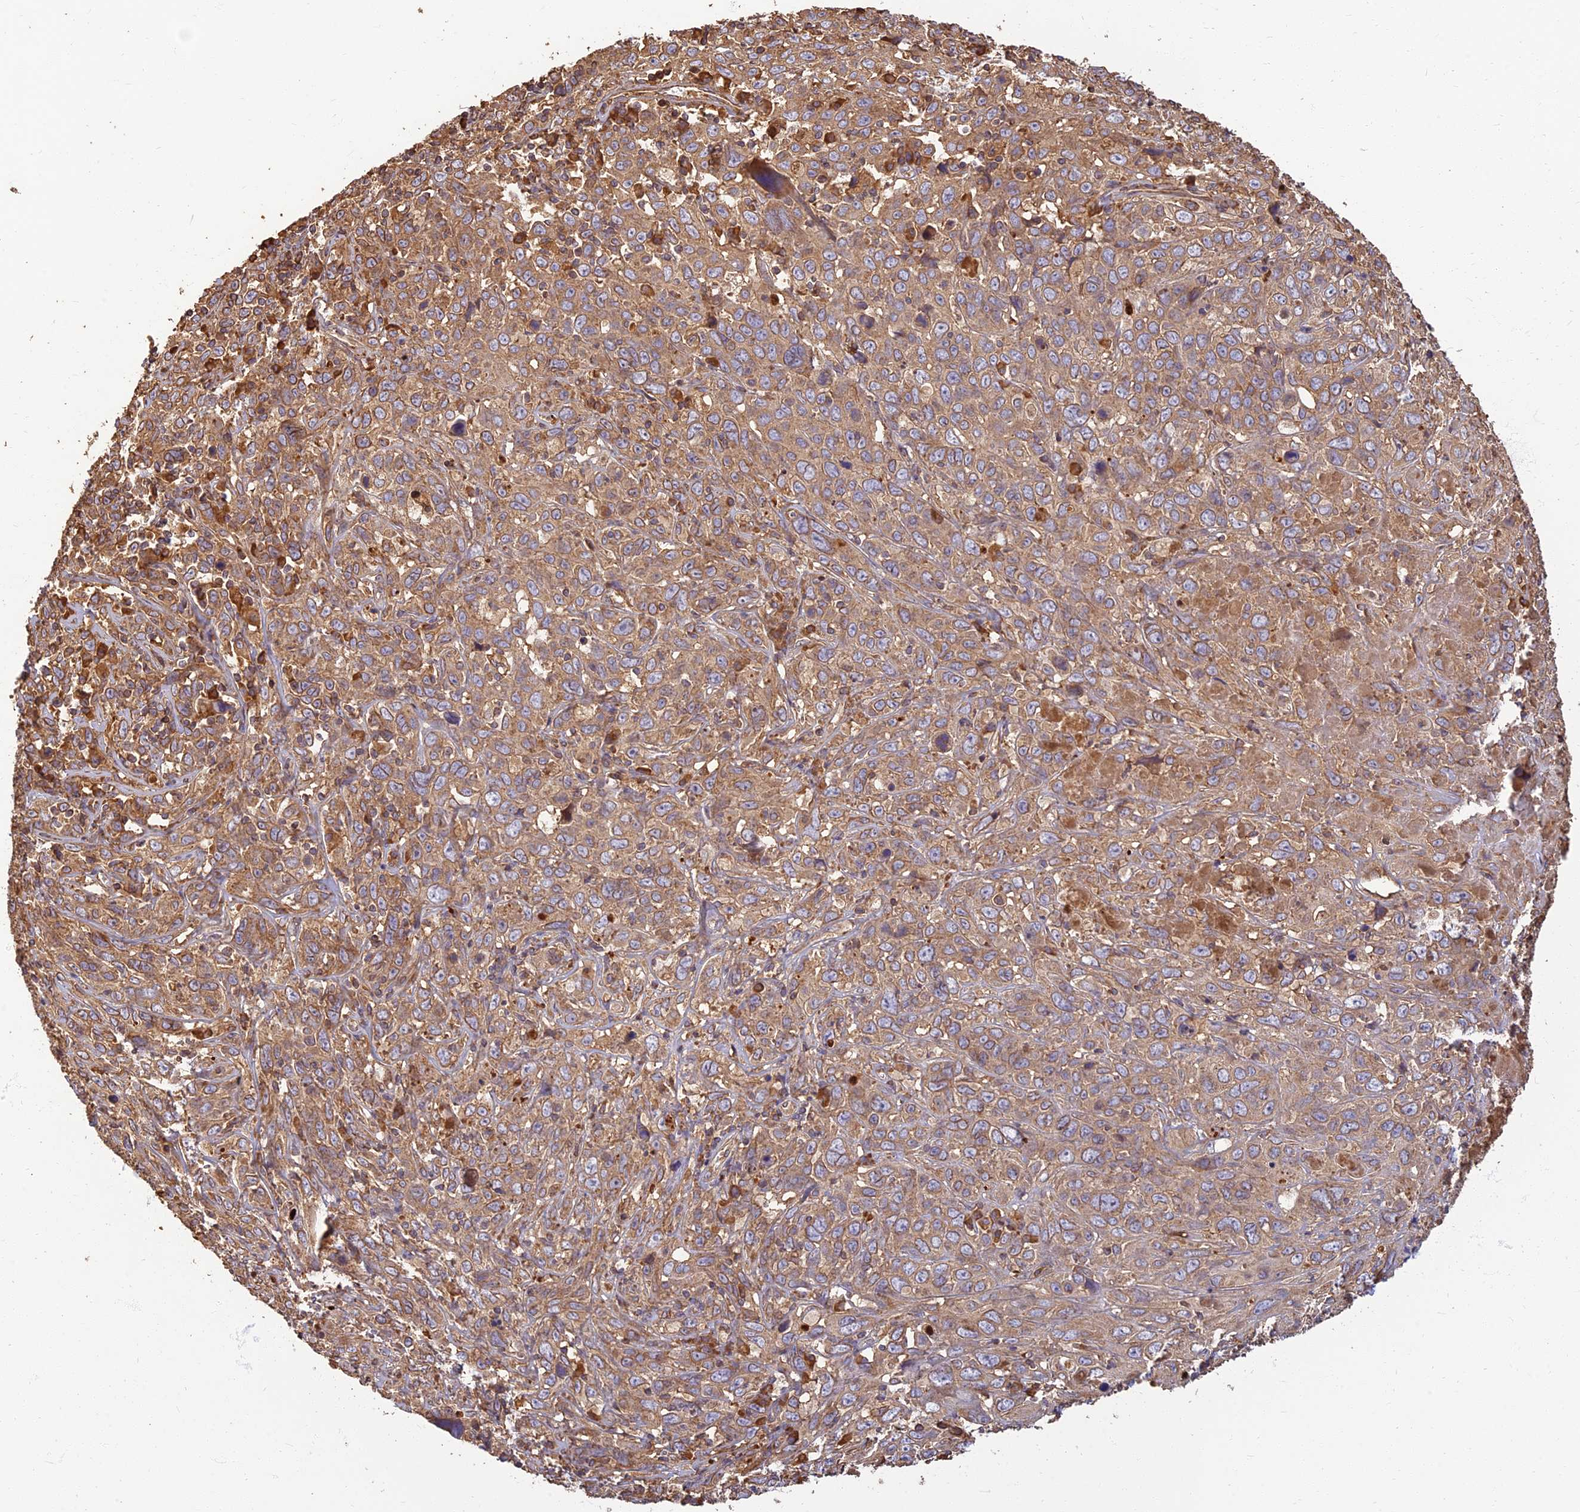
{"staining": {"intensity": "moderate", "quantity": ">75%", "location": "cytoplasmic/membranous"}, "tissue": "cervical cancer", "cell_type": "Tumor cells", "image_type": "cancer", "snomed": [{"axis": "morphology", "description": "Squamous cell carcinoma, NOS"}, {"axis": "topography", "description": "Cervix"}], "caption": "Immunohistochemistry (IHC) staining of squamous cell carcinoma (cervical), which exhibits medium levels of moderate cytoplasmic/membranous positivity in about >75% of tumor cells indicating moderate cytoplasmic/membranous protein expression. The staining was performed using DAB (3,3'-diaminobenzidine) (brown) for protein detection and nuclei were counterstained in hematoxylin (blue).", "gene": "CORO1C", "patient": {"sex": "female", "age": 46}}